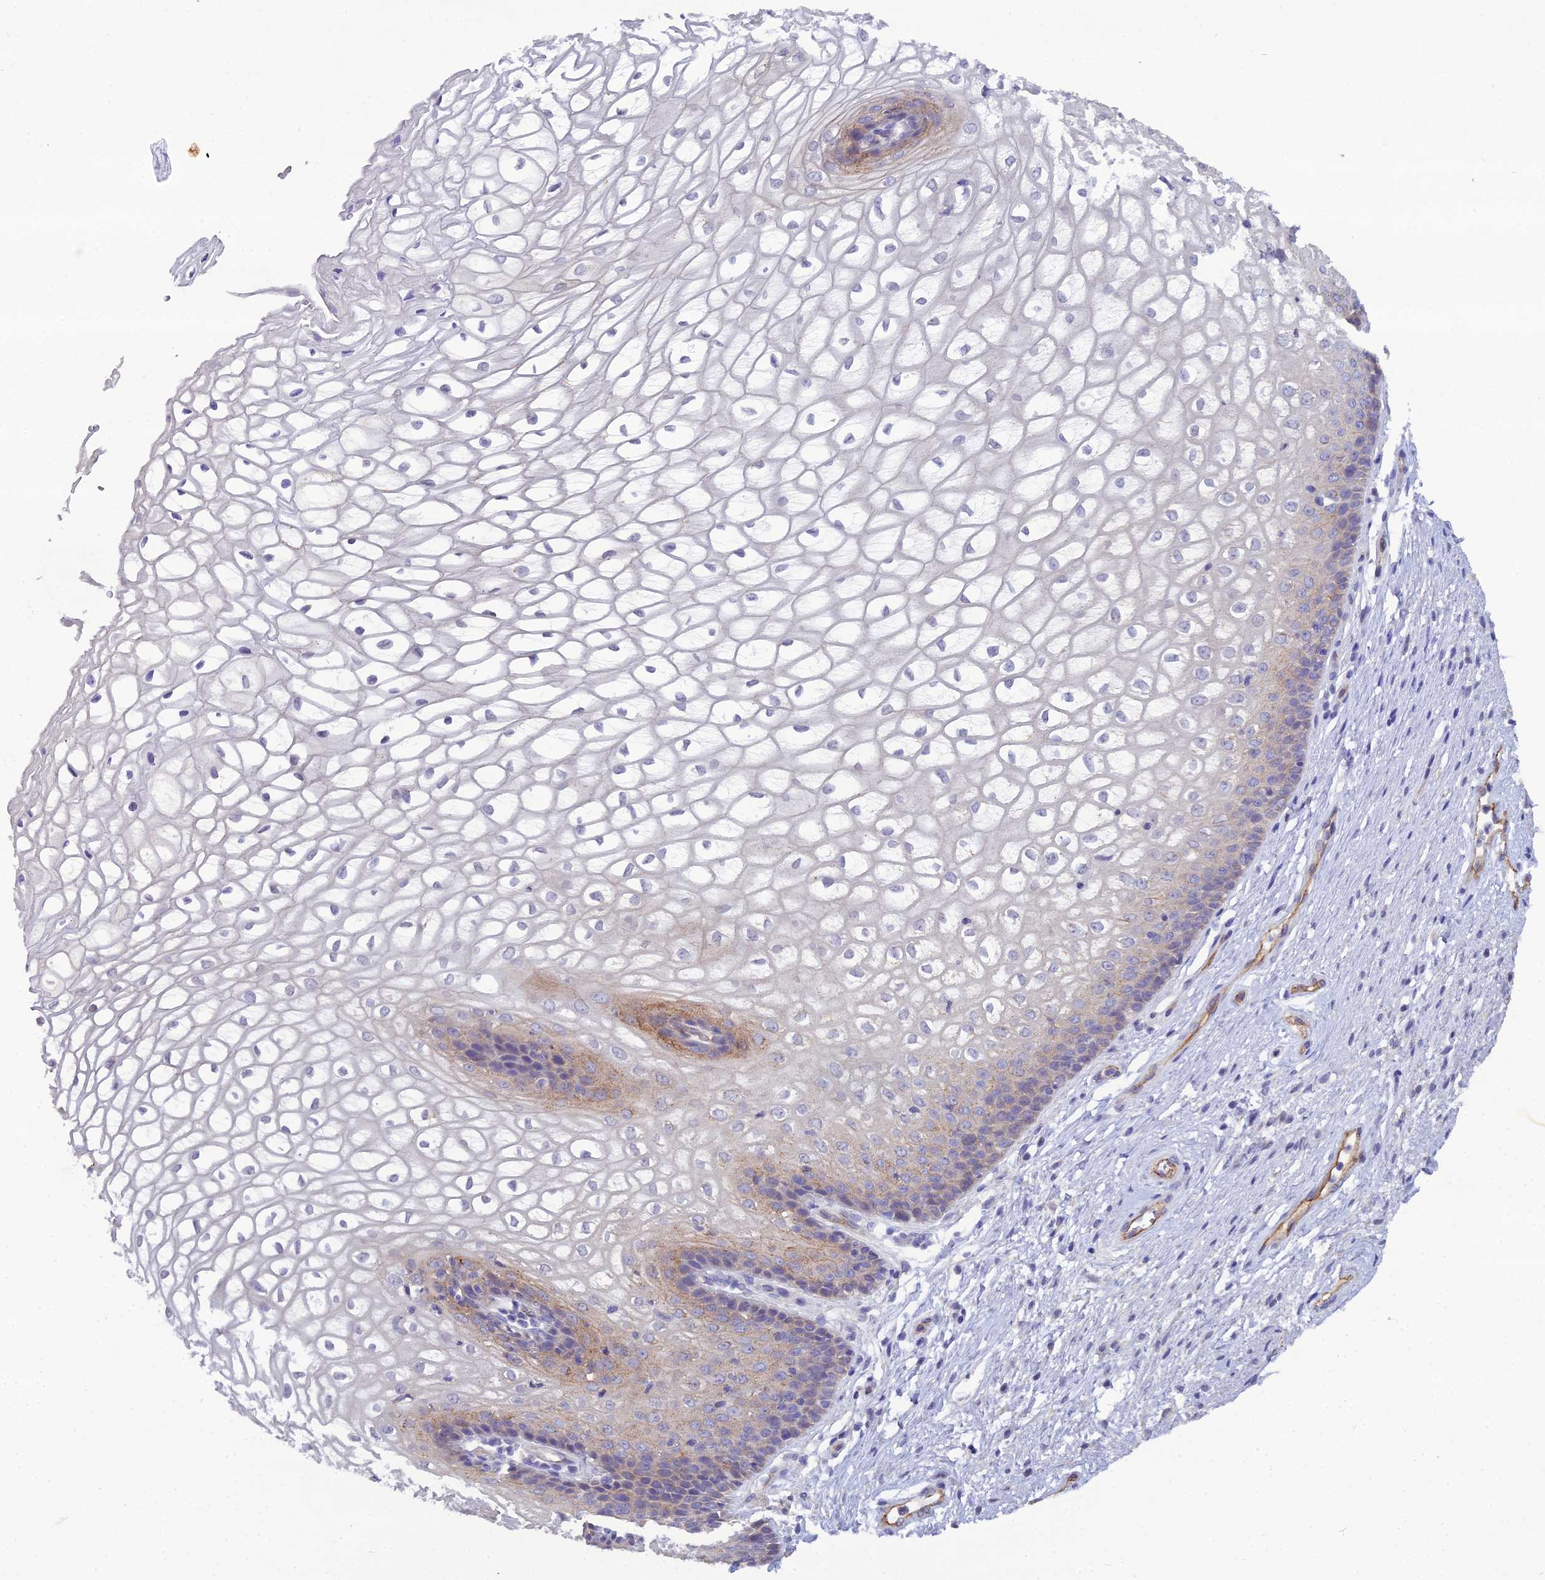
{"staining": {"intensity": "weak", "quantity": "25%-75%", "location": "cytoplasmic/membranous"}, "tissue": "vagina", "cell_type": "Squamous epithelial cells", "image_type": "normal", "snomed": [{"axis": "morphology", "description": "Normal tissue, NOS"}, {"axis": "topography", "description": "Vagina"}], "caption": "Immunohistochemistry (DAB) staining of normal vagina demonstrates weak cytoplasmic/membranous protein positivity in approximately 25%-75% of squamous epithelial cells.", "gene": "CFAP47", "patient": {"sex": "female", "age": 34}}